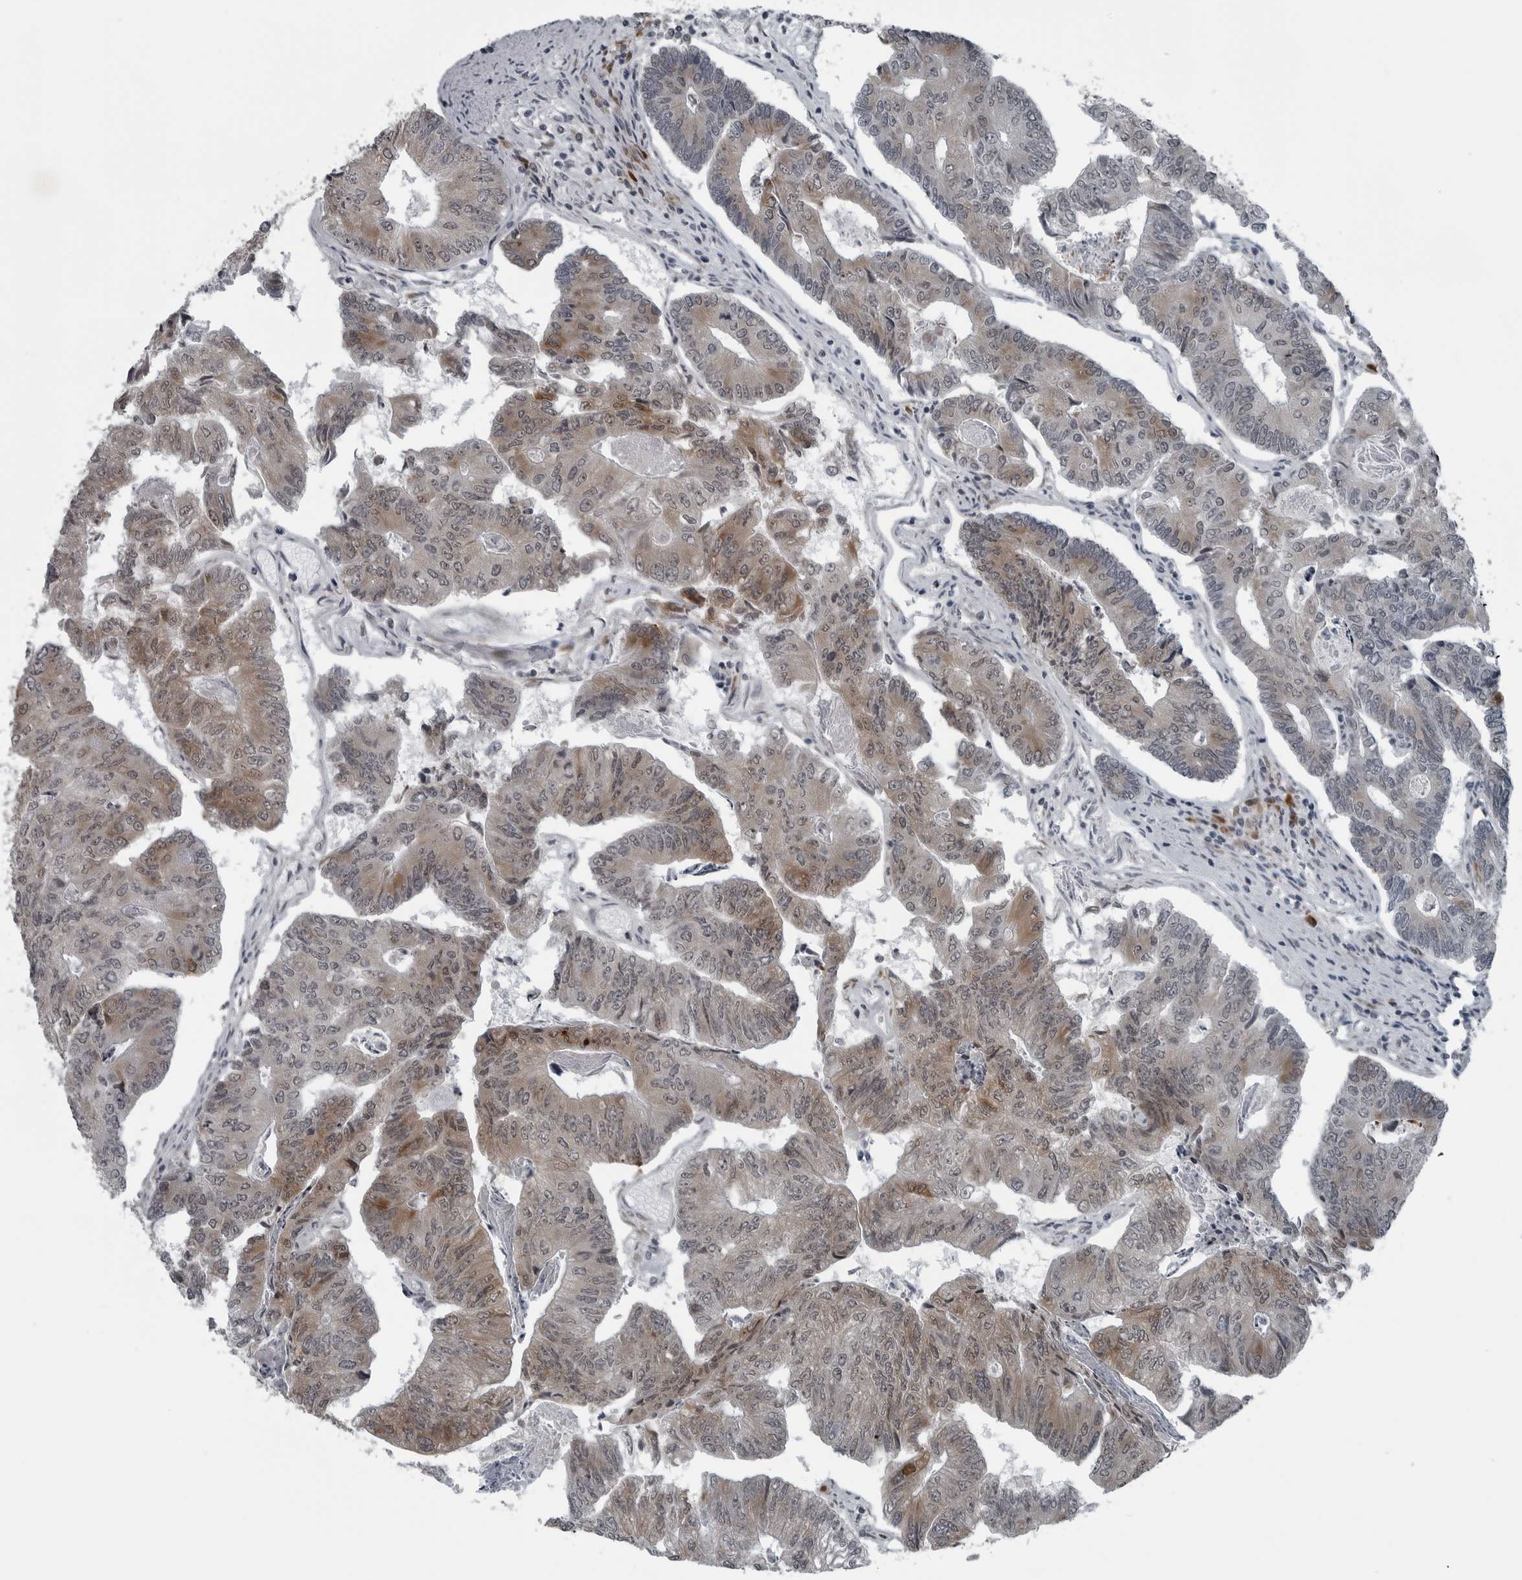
{"staining": {"intensity": "moderate", "quantity": ">75%", "location": "cytoplasmic/membranous"}, "tissue": "colorectal cancer", "cell_type": "Tumor cells", "image_type": "cancer", "snomed": [{"axis": "morphology", "description": "Adenocarcinoma, NOS"}, {"axis": "topography", "description": "Colon"}], "caption": "Immunohistochemical staining of adenocarcinoma (colorectal) exhibits moderate cytoplasmic/membranous protein expression in approximately >75% of tumor cells. The staining was performed using DAB to visualize the protein expression in brown, while the nuclei were stained in blue with hematoxylin (Magnification: 20x).", "gene": "DNAAF11", "patient": {"sex": "female", "age": 67}}